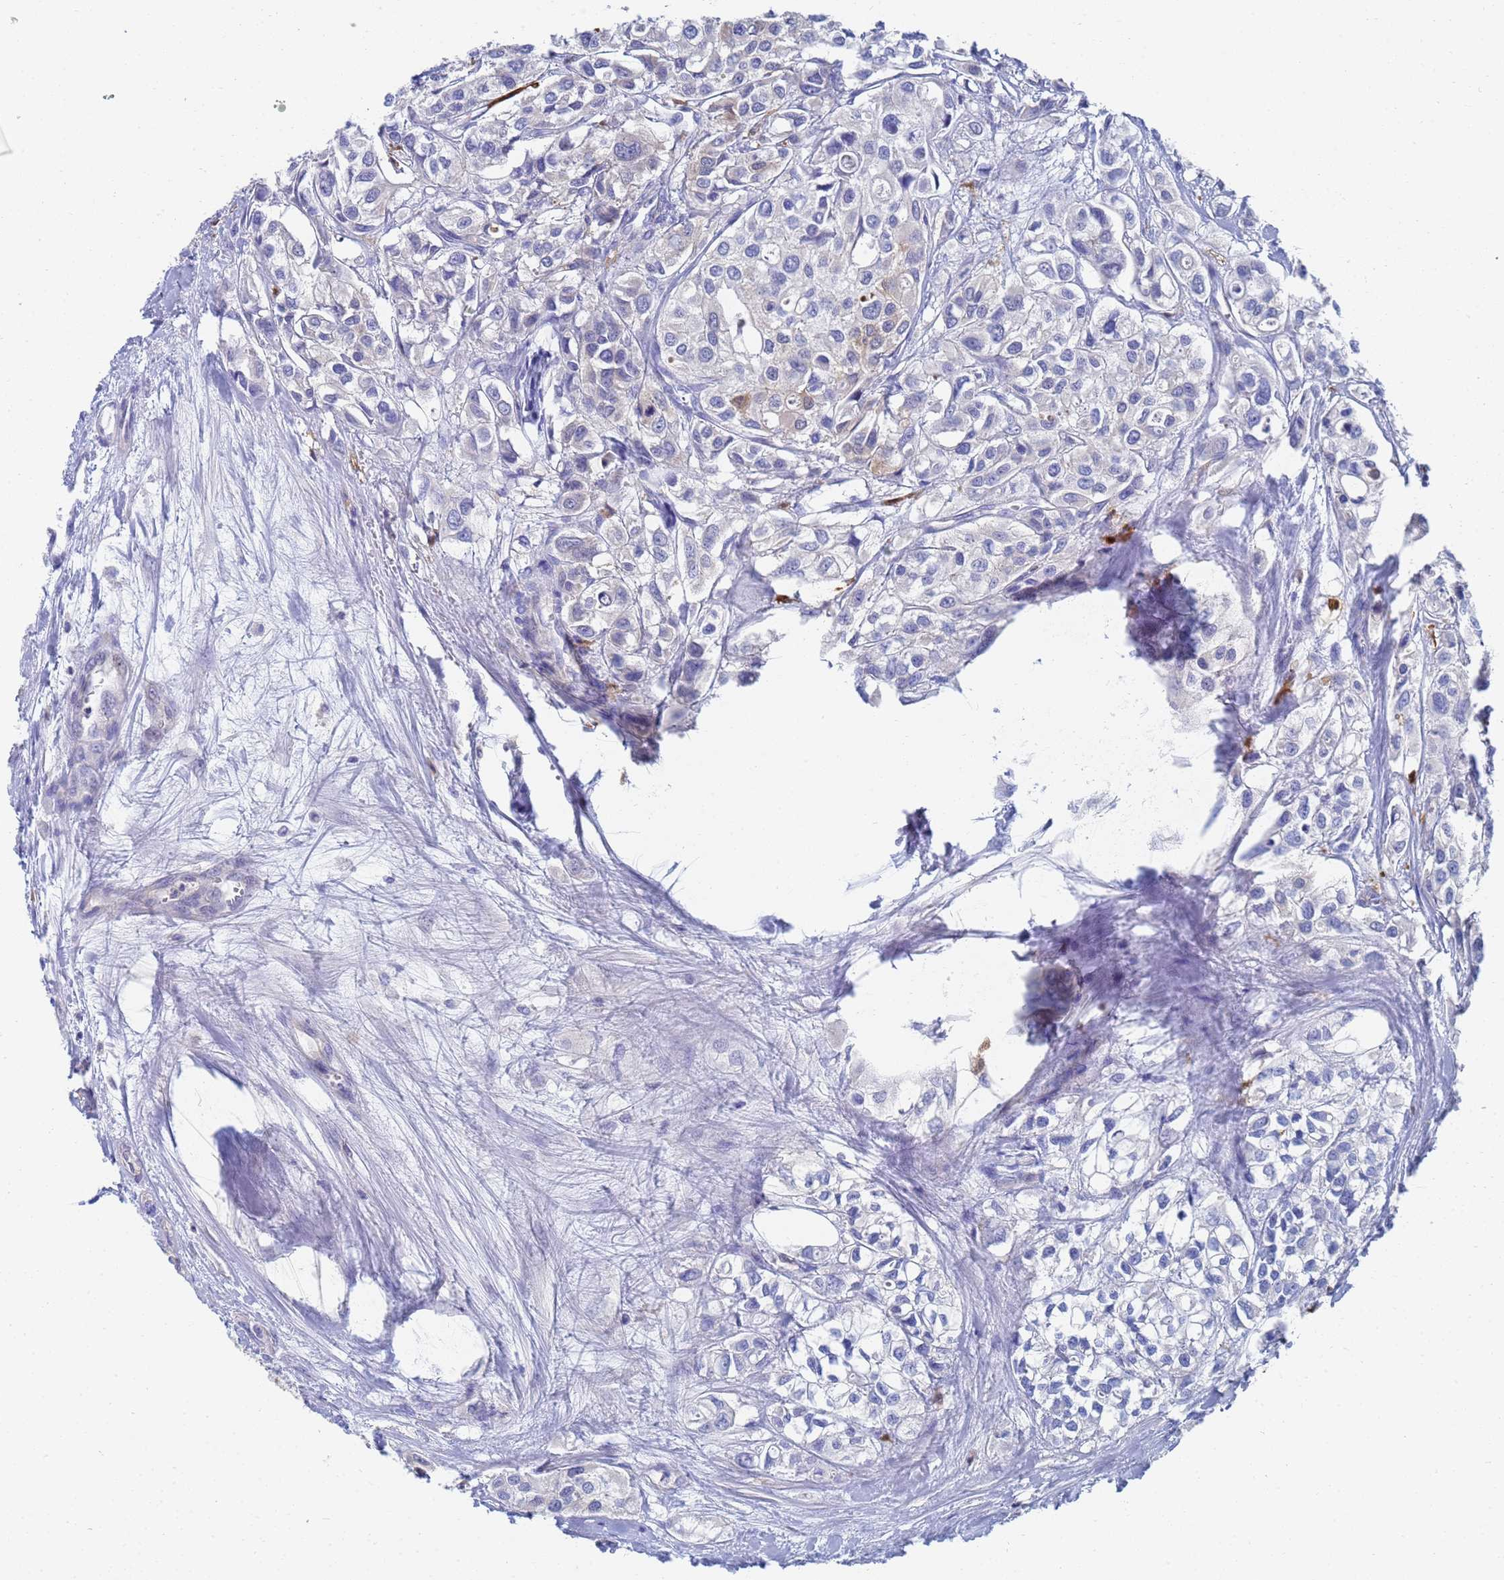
{"staining": {"intensity": "negative", "quantity": "none", "location": "none"}, "tissue": "urothelial cancer", "cell_type": "Tumor cells", "image_type": "cancer", "snomed": [{"axis": "morphology", "description": "Urothelial carcinoma, High grade"}, {"axis": "topography", "description": "Urinary bladder"}], "caption": "Immunohistochemistry of human urothelial cancer shows no expression in tumor cells.", "gene": "GCHFR", "patient": {"sex": "male", "age": 67}}